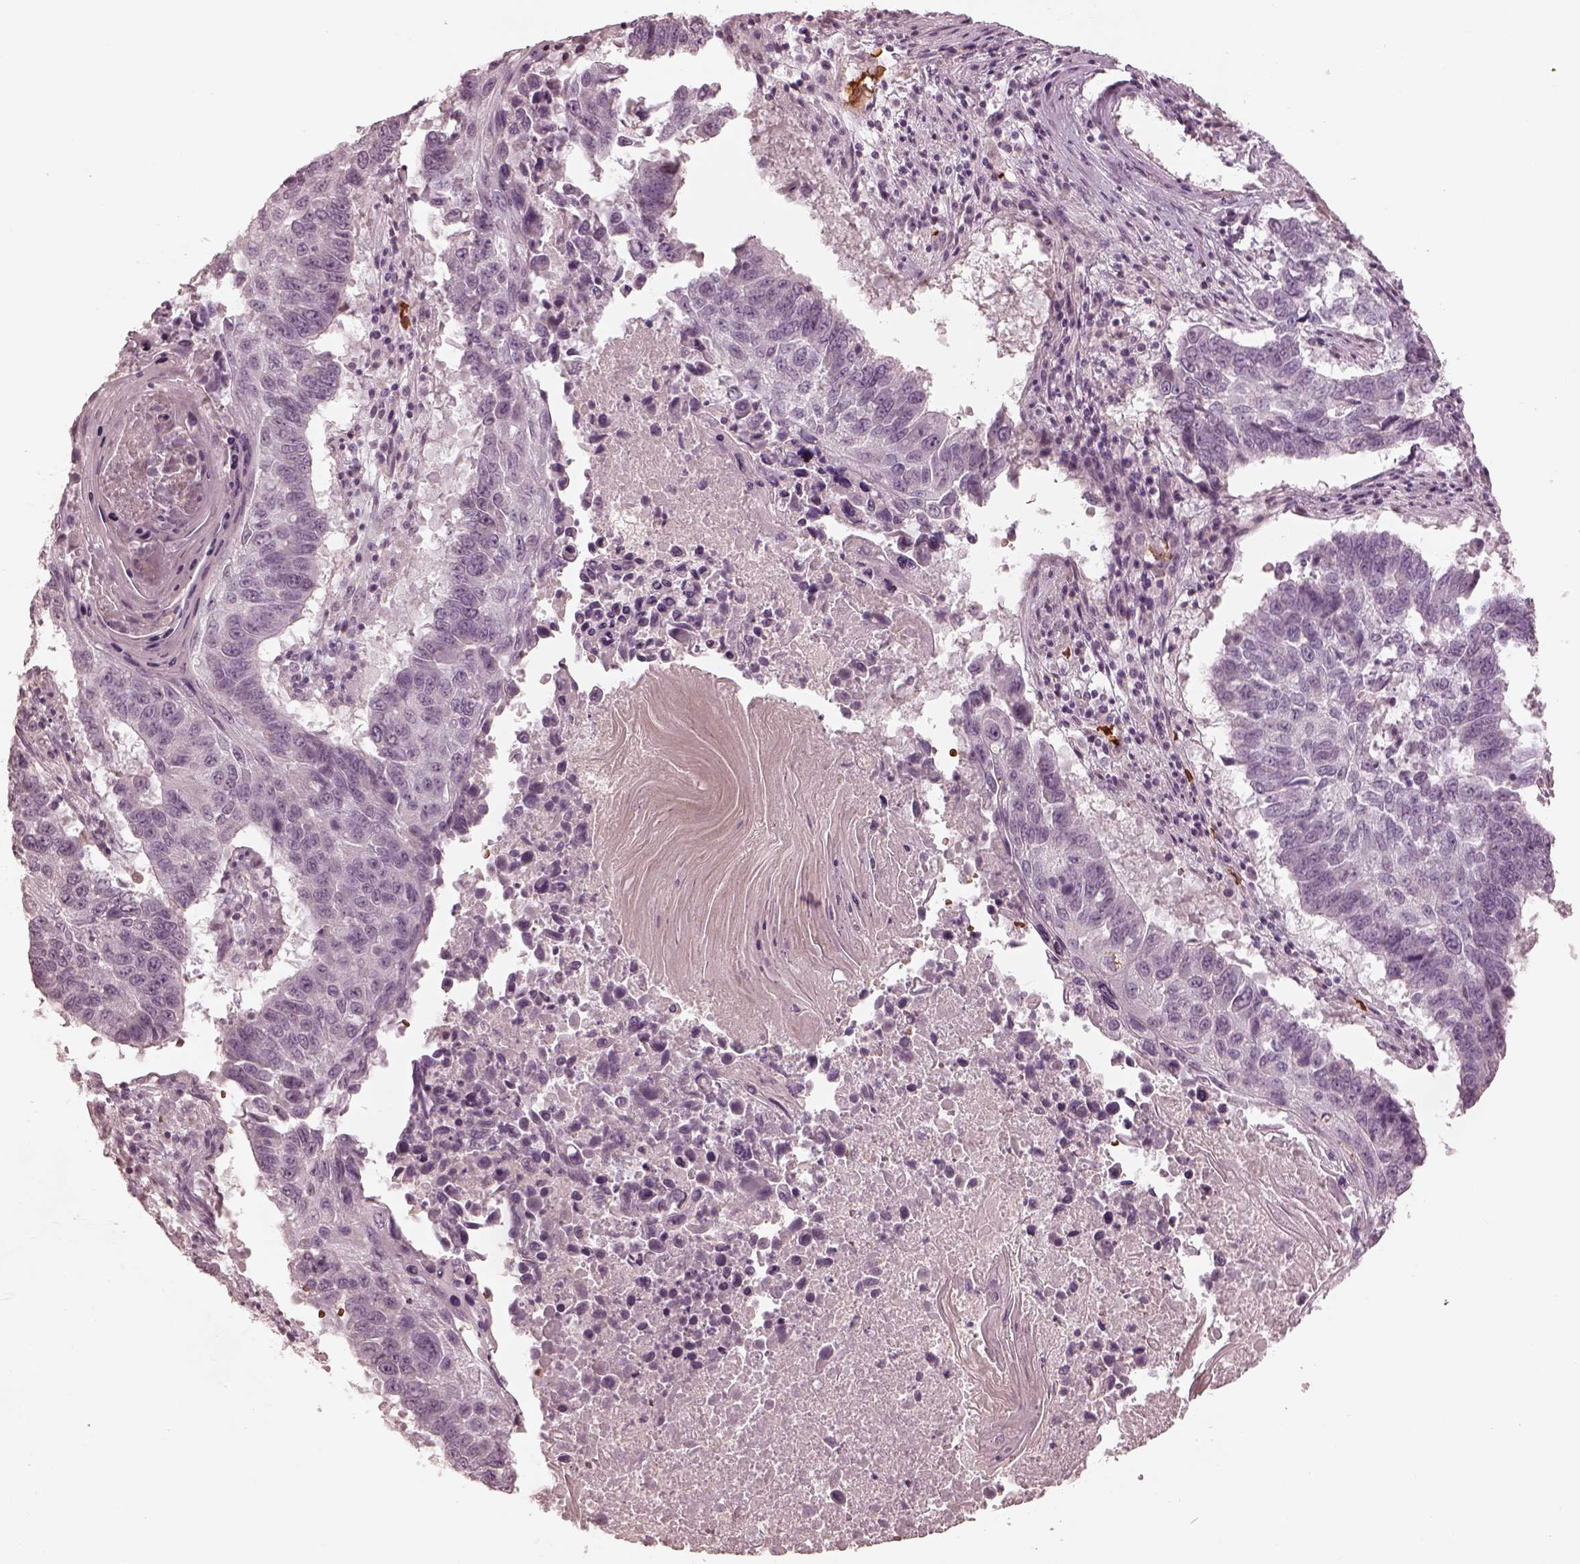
{"staining": {"intensity": "negative", "quantity": "none", "location": "none"}, "tissue": "lung cancer", "cell_type": "Tumor cells", "image_type": "cancer", "snomed": [{"axis": "morphology", "description": "Squamous cell carcinoma, NOS"}, {"axis": "topography", "description": "Lung"}], "caption": "Immunohistochemistry (IHC) of human lung cancer (squamous cell carcinoma) shows no staining in tumor cells.", "gene": "ANKLE1", "patient": {"sex": "male", "age": 73}}